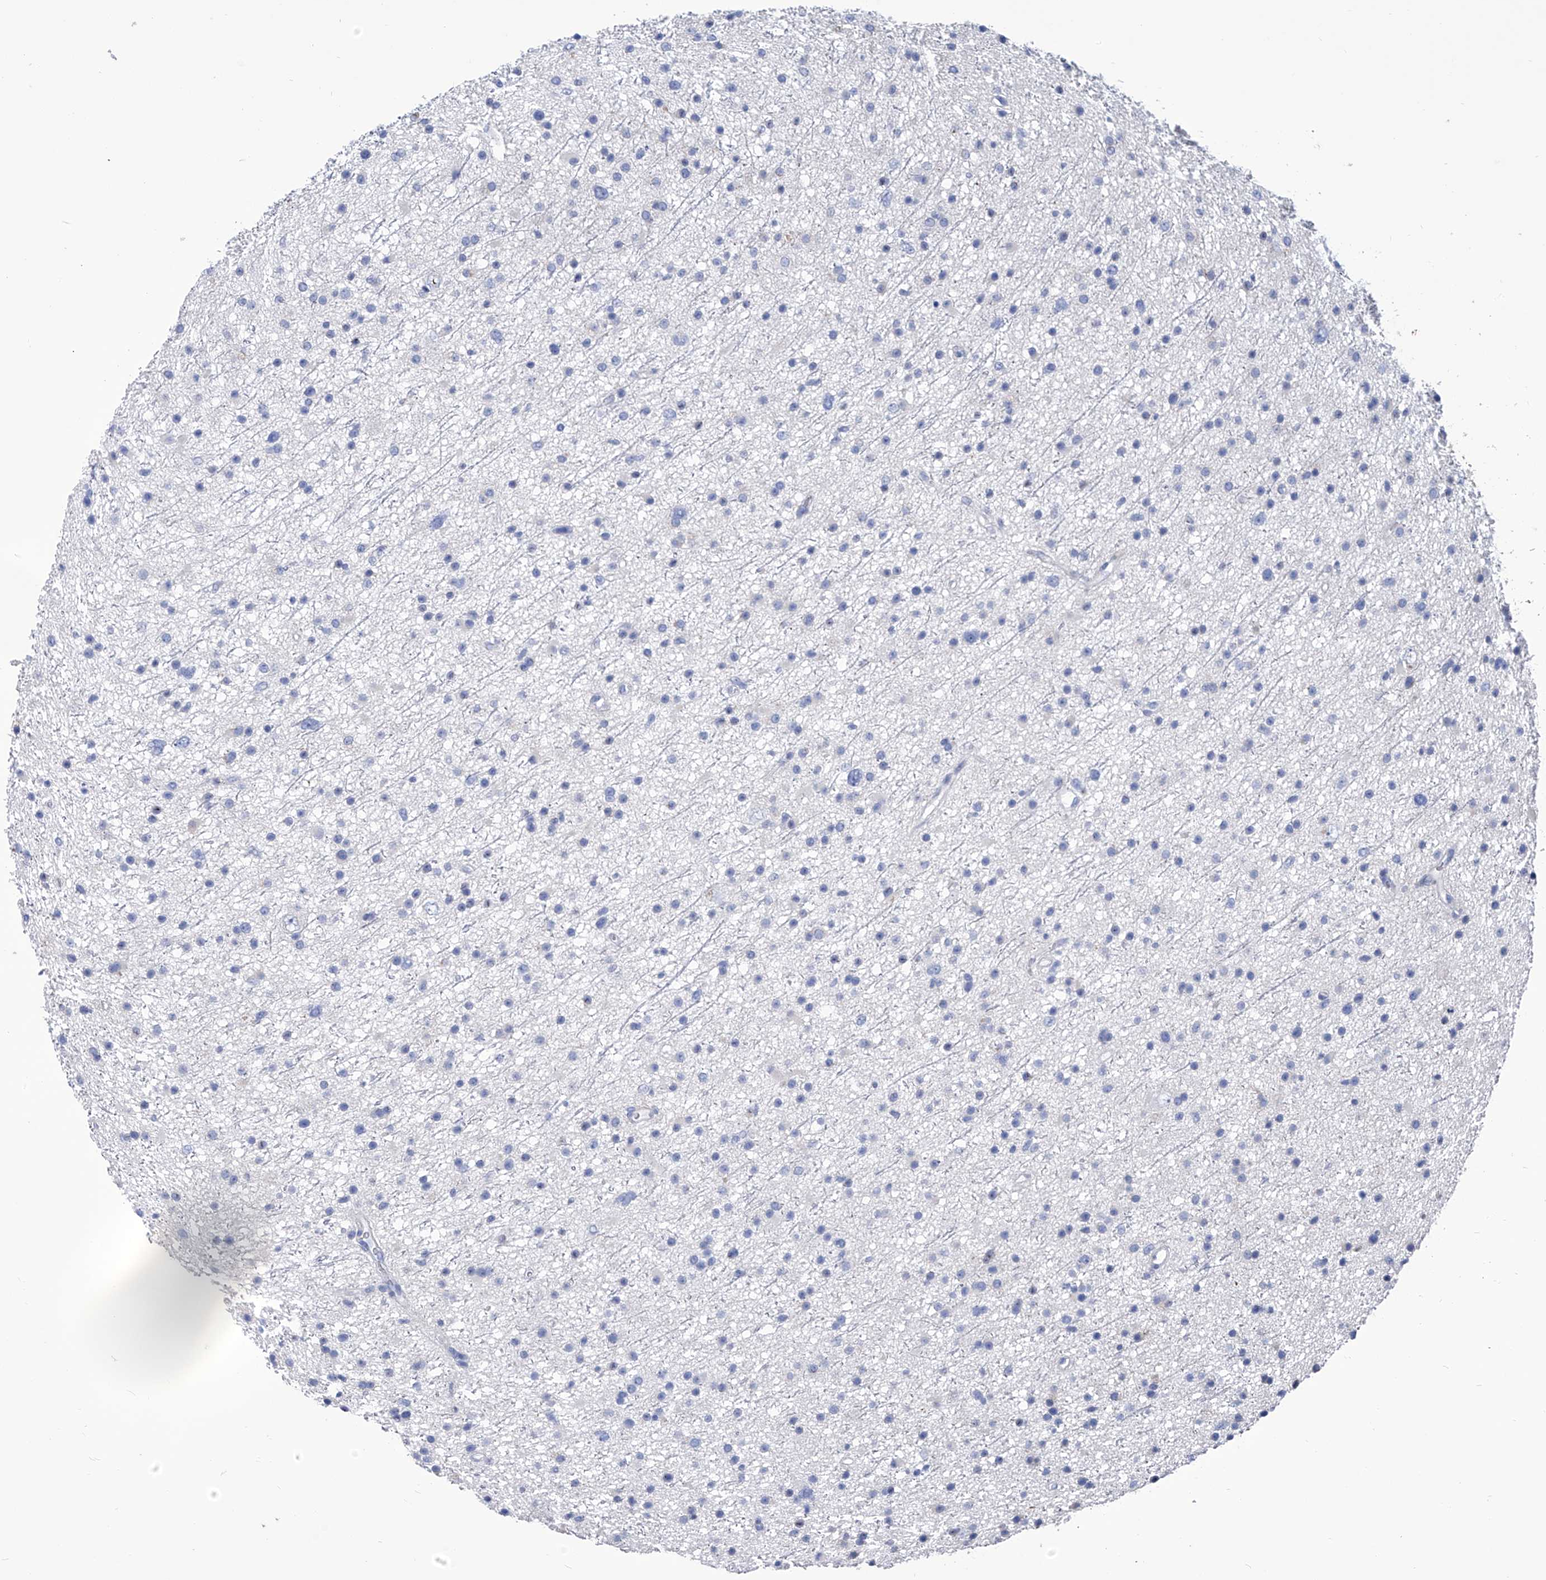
{"staining": {"intensity": "negative", "quantity": "none", "location": "none"}, "tissue": "glioma", "cell_type": "Tumor cells", "image_type": "cancer", "snomed": [{"axis": "morphology", "description": "Glioma, malignant, Low grade"}, {"axis": "topography", "description": "Cerebral cortex"}], "caption": "Tumor cells show no significant protein positivity in glioma.", "gene": "SMS", "patient": {"sex": "female", "age": 39}}